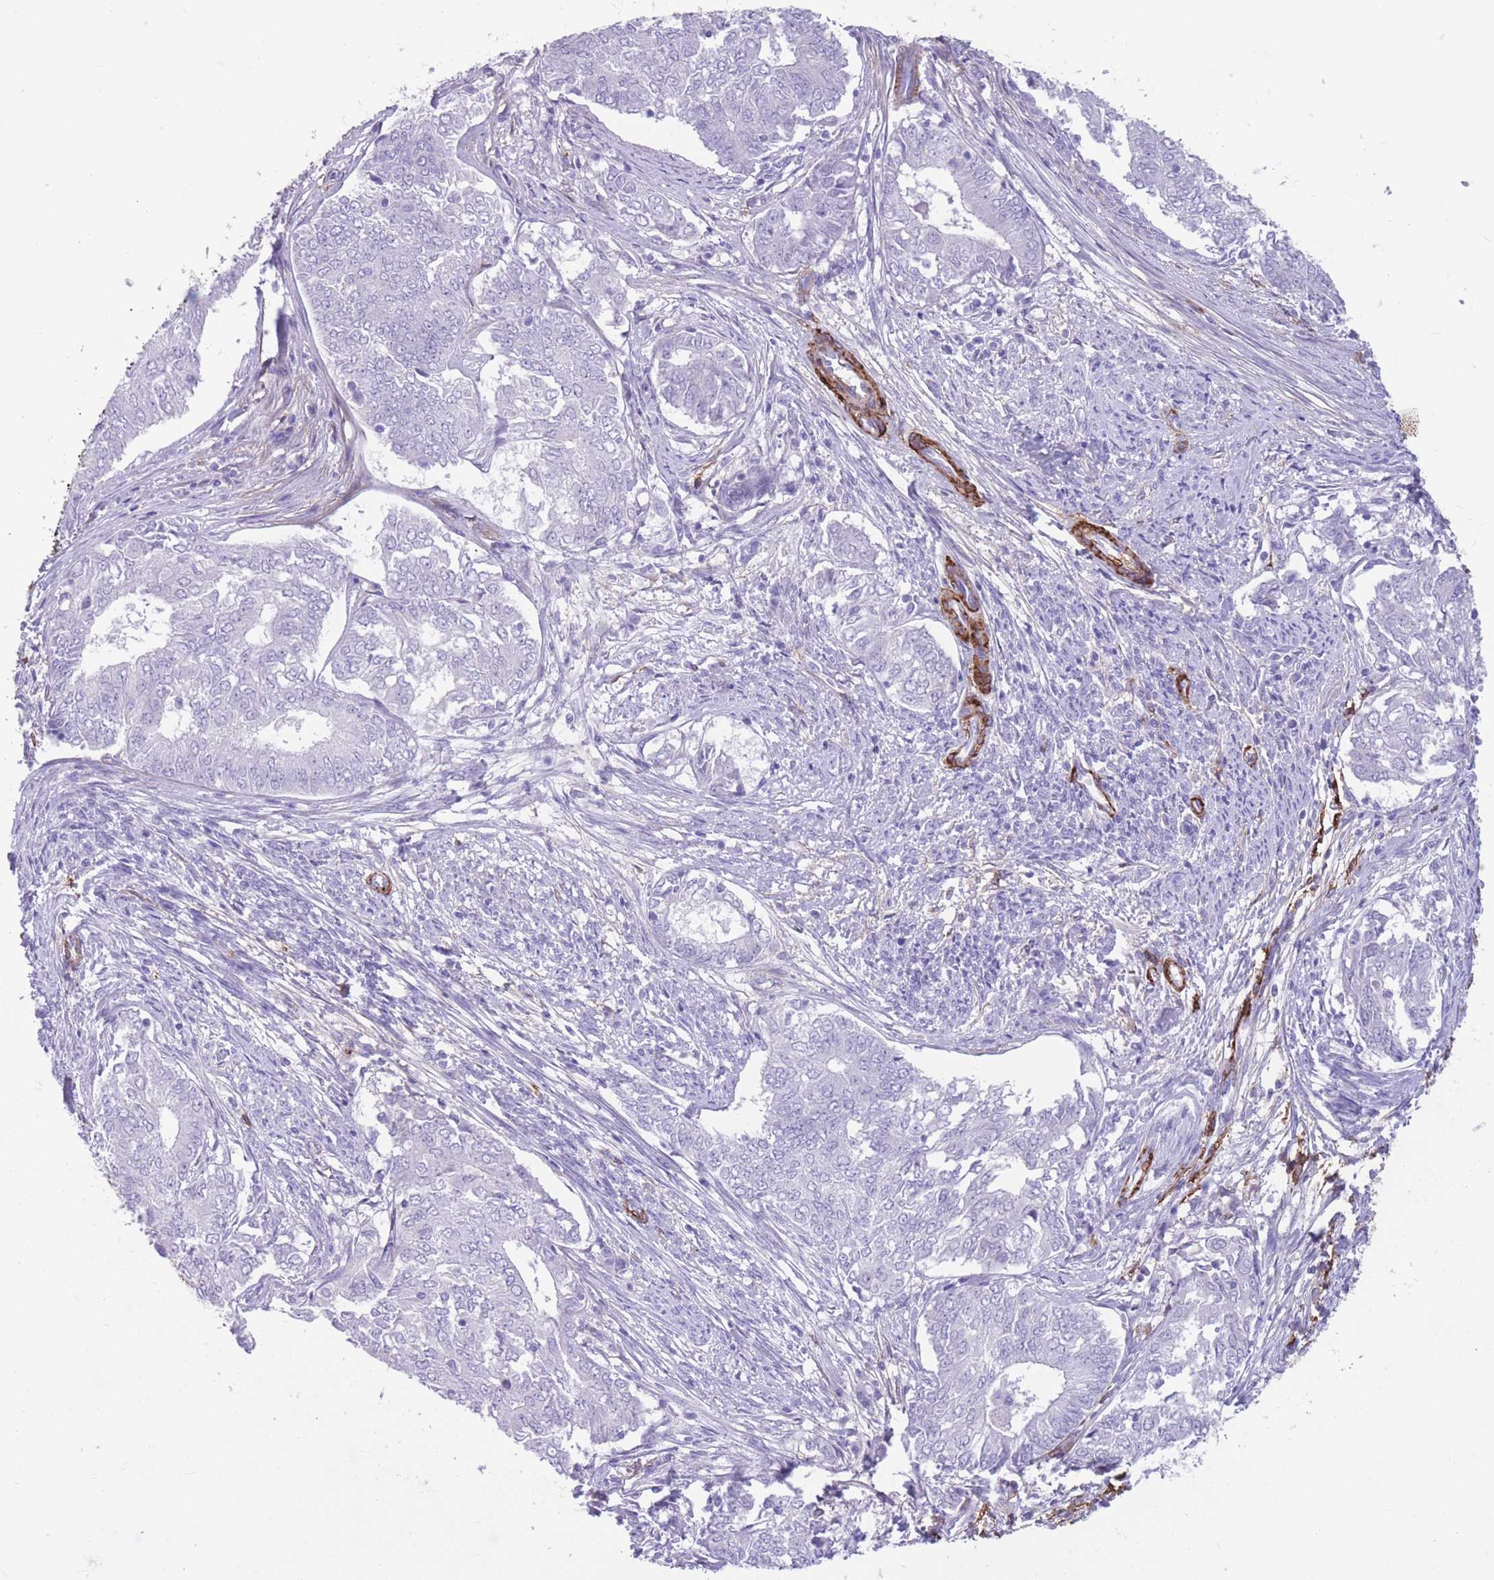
{"staining": {"intensity": "negative", "quantity": "none", "location": "none"}, "tissue": "endometrial cancer", "cell_type": "Tumor cells", "image_type": "cancer", "snomed": [{"axis": "morphology", "description": "Adenocarcinoma, NOS"}, {"axis": "topography", "description": "Endometrium"}], "caption": "IHC image of neoplastic tissue: endometrial cancer stained with DAB (3,3'-diaminobenzidine) demonstrates no significant protein positivity in tumor cells.", "gene": "DPYD", "patient": {"sex": "female", "age": 62}}